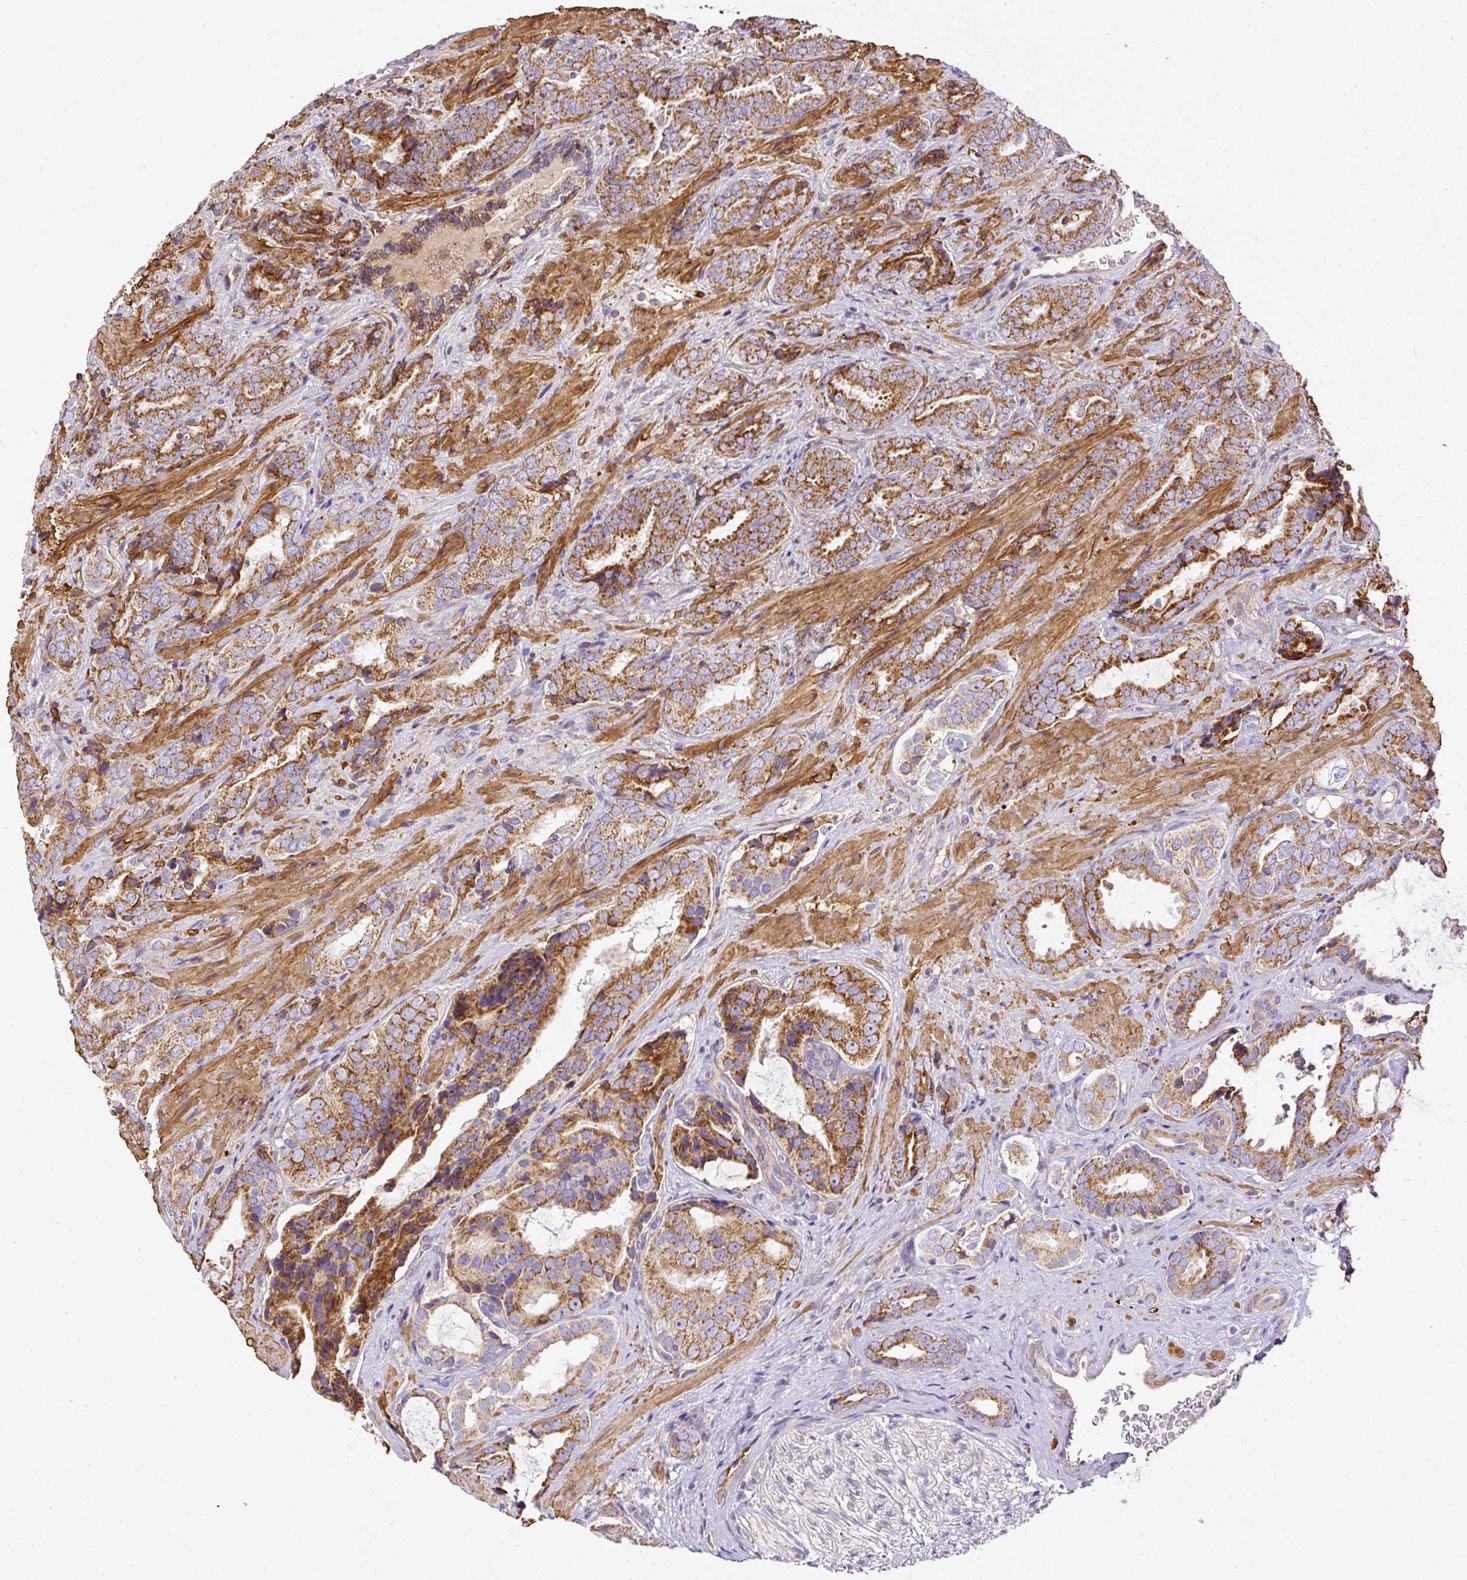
{"staining": {"intensity": "strong", "quantity": ">75%", "location": "cytoplasmic/membranous"}, "tissue": "prostate cancer", "cell_type": "Tumor cells", "image_type": "cancer", "snomed": [{"axis": "morphology", "description": "Adenocarcinoma, High grade"}, {"axis": "topography", "description": "Prostate"}], "caption": "Prostate high-grade adenocarcinoma was stained to show a protein in brown. There is high levels of strong cytoplasmic/membranous staining in approximately >75% of tumor cells.", "gene": "NDUFAF2", "patient": {"sex": "male", "age": 71}}